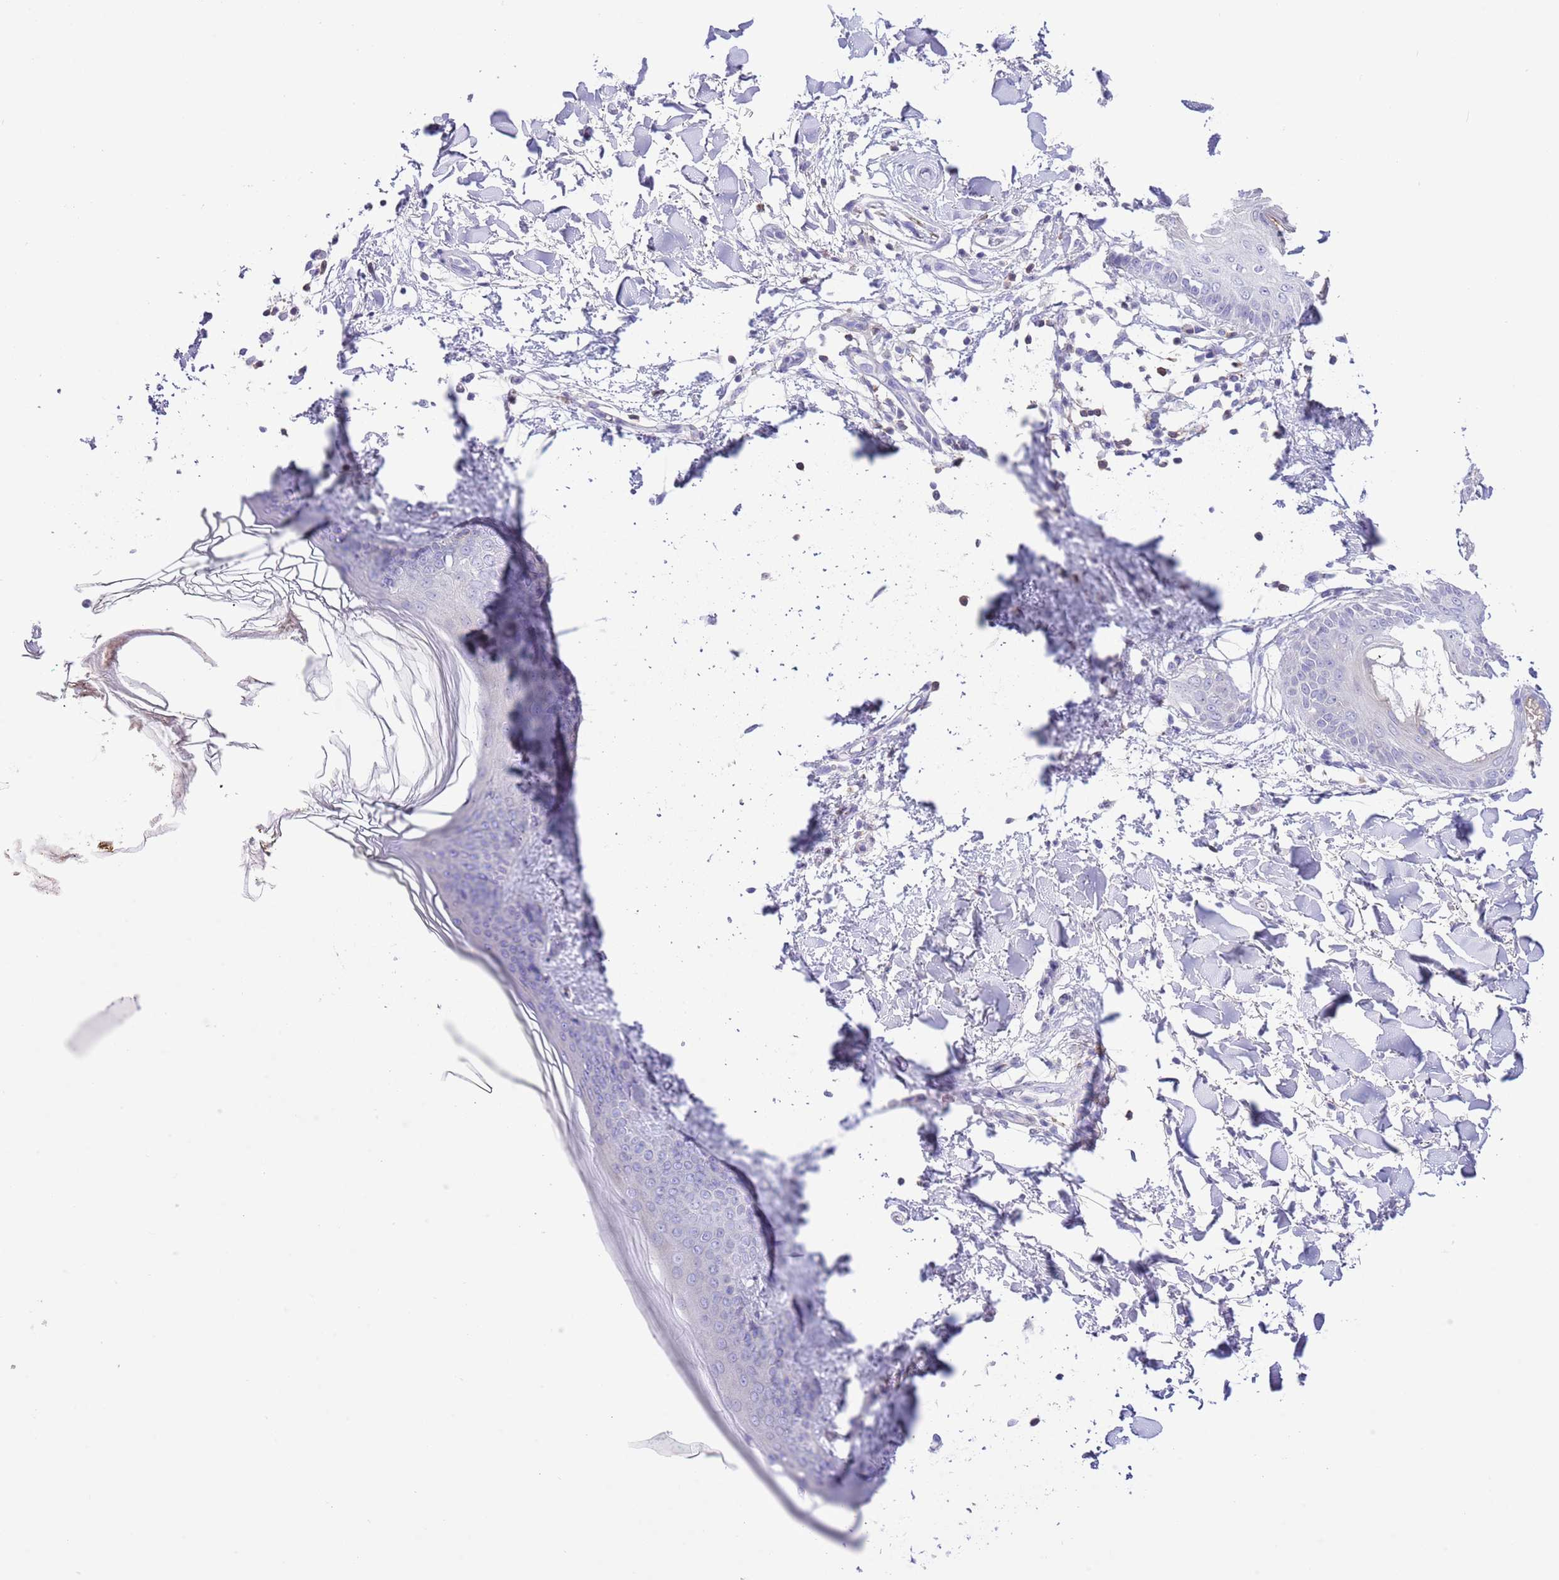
{"staining": {"intensity": "negative", "quantity": "none", "location": "none"}, "tissue": "skin", "cell_type": "Fibroblasts", "image_type": "normal", "snomed": [{"axis": "morphology", "description": "Normal tissue, NOS"}, {"axis": "topography", "description": "Skin"}], "caption": "Immunohistochemistry histopathology image of normal skin: skin stained with DAB exhibits no significant protein positivity in fibroblasts.", "gene": "PRR32", "patient": {"sex": "female", "age": 34}}